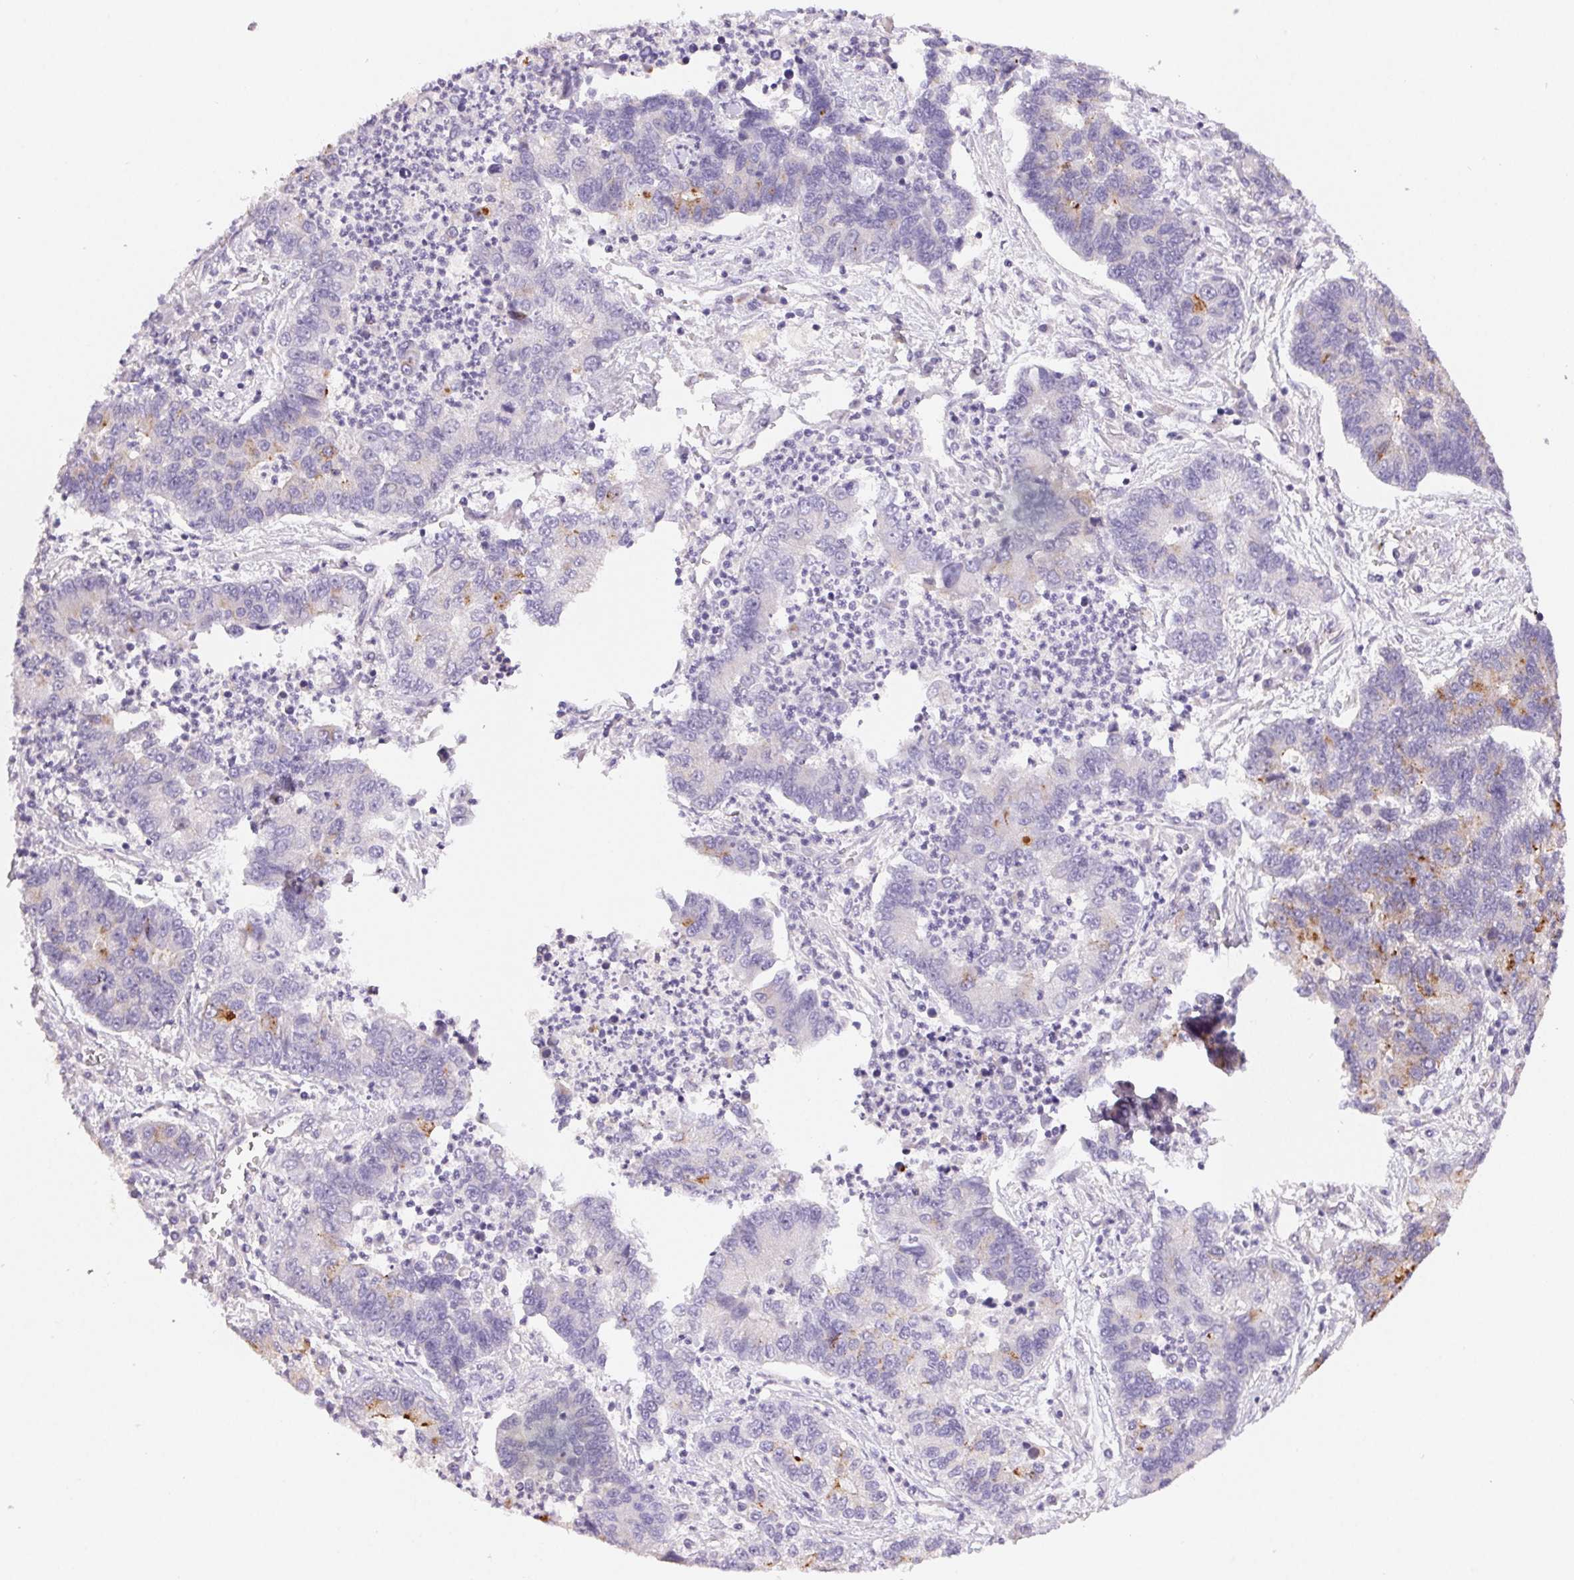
{"staining": {"intensity": "moderate", "quantity": "<25%", "location": "cytoplasmic/membranous"}, "tissue": "lung cancer", "cell_type": "Tumor cells", "image_type": "cancer", "snomed": [{"axis": "morphology", "description": "Adenocarcinoma, NOS"}, {"axis": "topography", "description": "Lung"}], "caption": "This is an image of IHC staining of lung cancer, which shows moderate expression in the cytoplasmic/membranous of tumor cells.", "gene": "BPIFB2", "patient": {"sex": "female", "age": 57}}